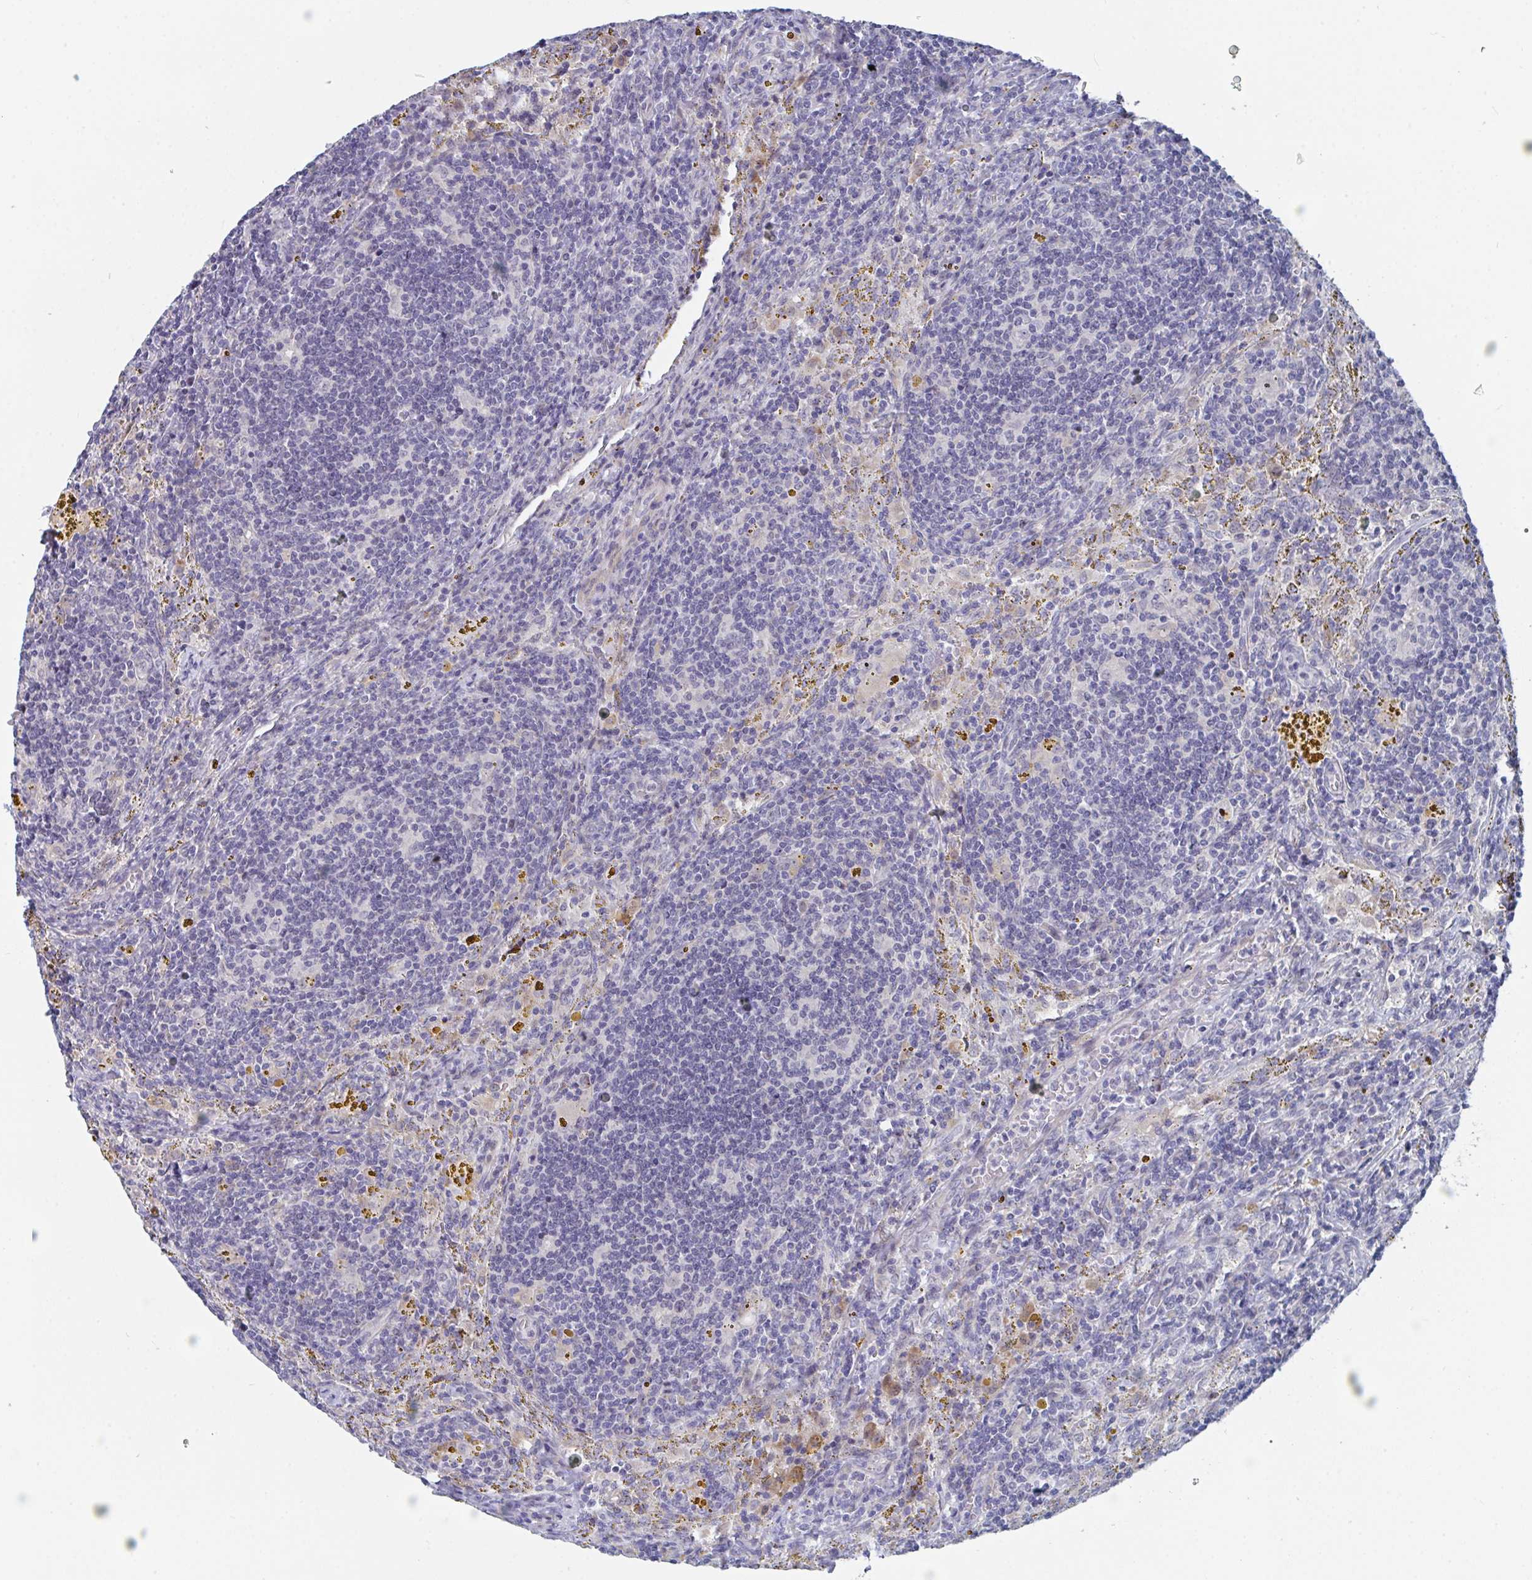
{"staining": {"intensity": "negative", "quantity": "none", "location": "none"}, "tissue": "lymphoma", "cell_type": "Tumor cells", "image_type": "cancer", "snomed": [{"axis": "morphology", "description": "Malignant lymphoma, non-Hodgkin's type, Low grade"}, {"axis": "topography", "description": "Spleen"}], "caption": "High power microscopy histopathology image of an immunohistochemistry image of lymphoma, revealing no significant expression in tumor cells. (IHC, brightfield microscopy, high magnification).", "gene": "CENPT", "patient": {"sex": "female", "age": 70}}